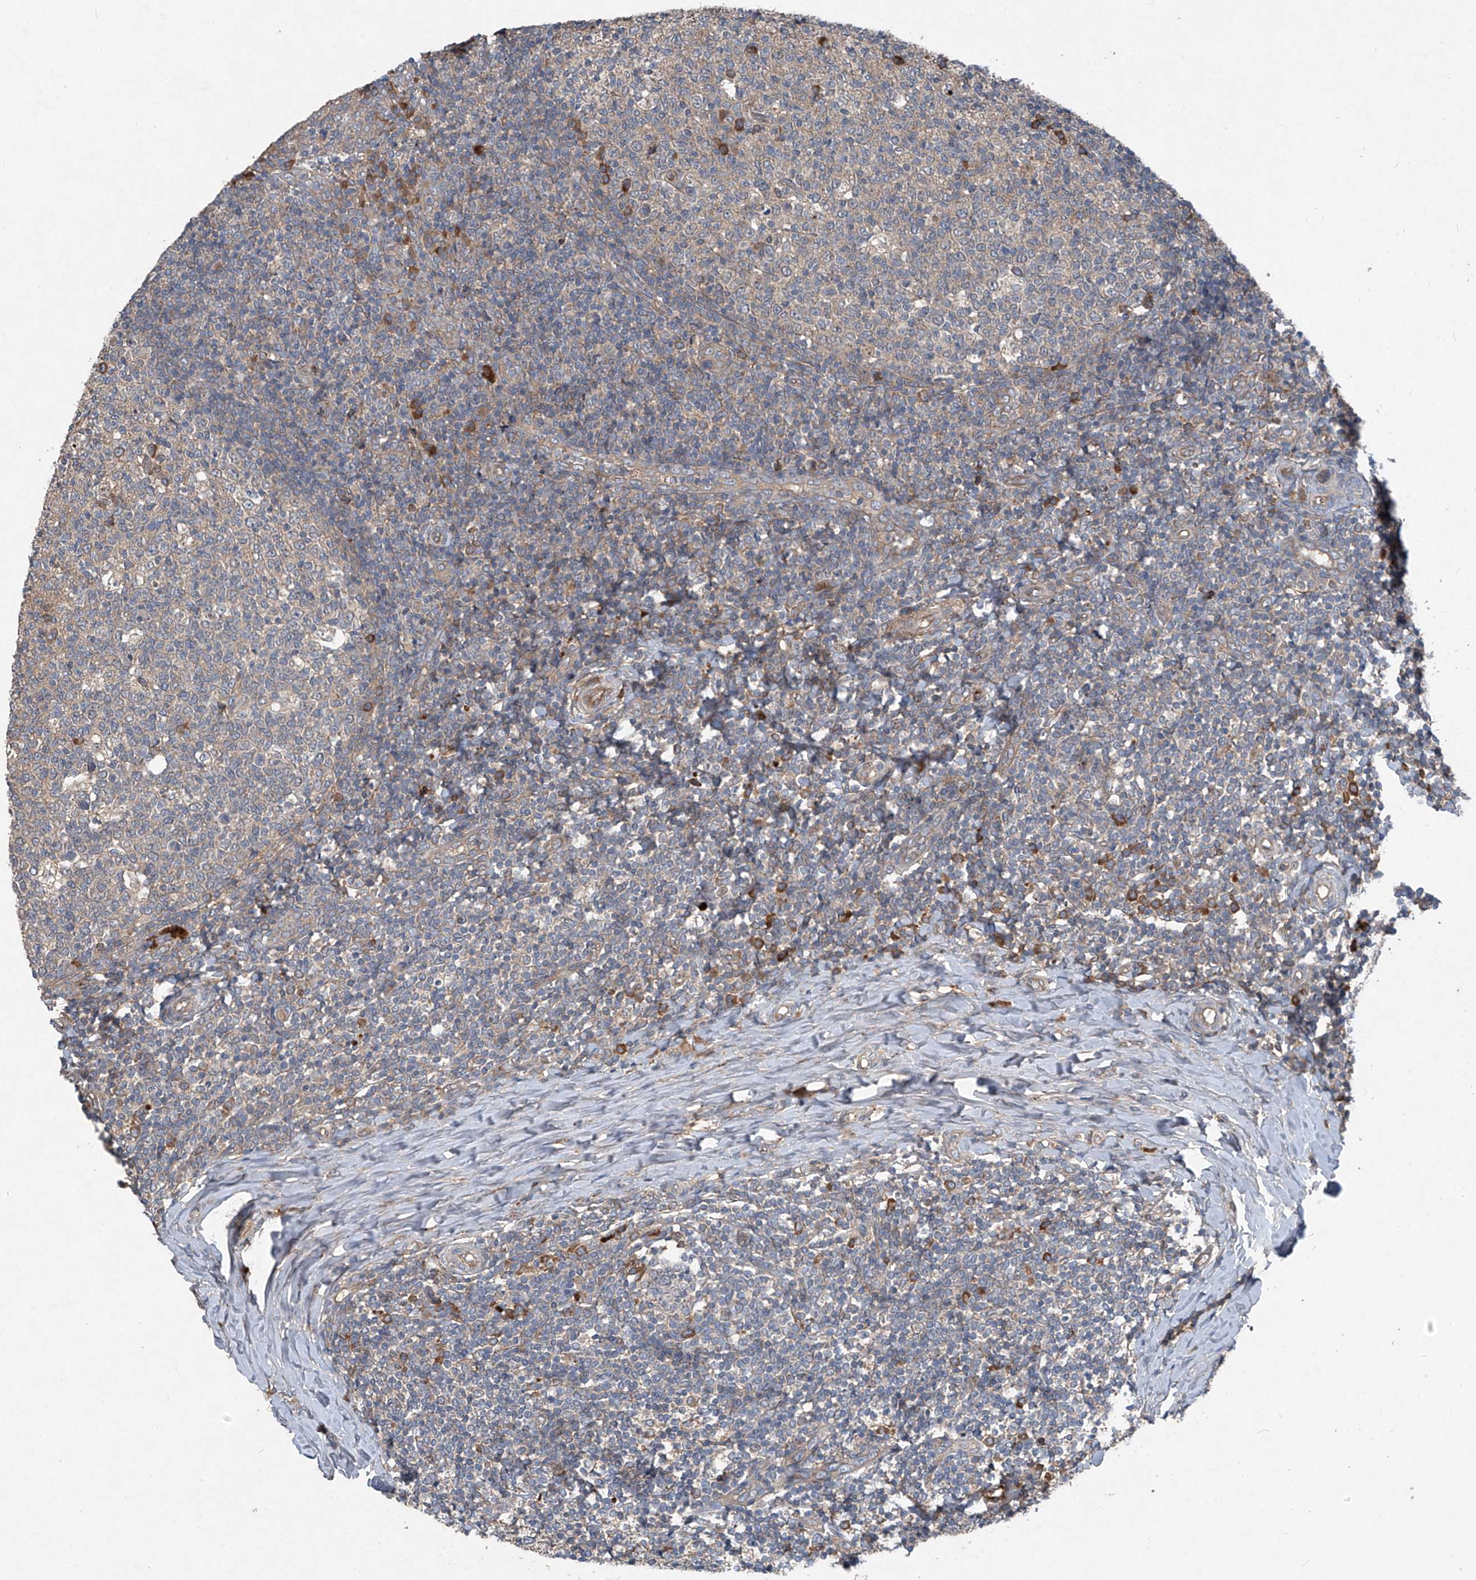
{"staining": {"intensity": "moderate", "quantity": "<25%", "location": "cytoplasmic/membranous"}, "tissue": "tonsil", "cell_type": "Germinal center cells", "image_type": "normal", "snomed": [{"axis": "morphology", "description": "Normal tissue, NOS"}, {"axis": "topography", "description": "Tonsil"}], "caption": "Immunohistochemical staining of unremarkable human tonsil demonstrates moderate cytoplasmic/membranous protein positivity in about <25% of germinal center cells.", "gene": "FOXRED2", "patient": {"sex": "female", "age": 19}}